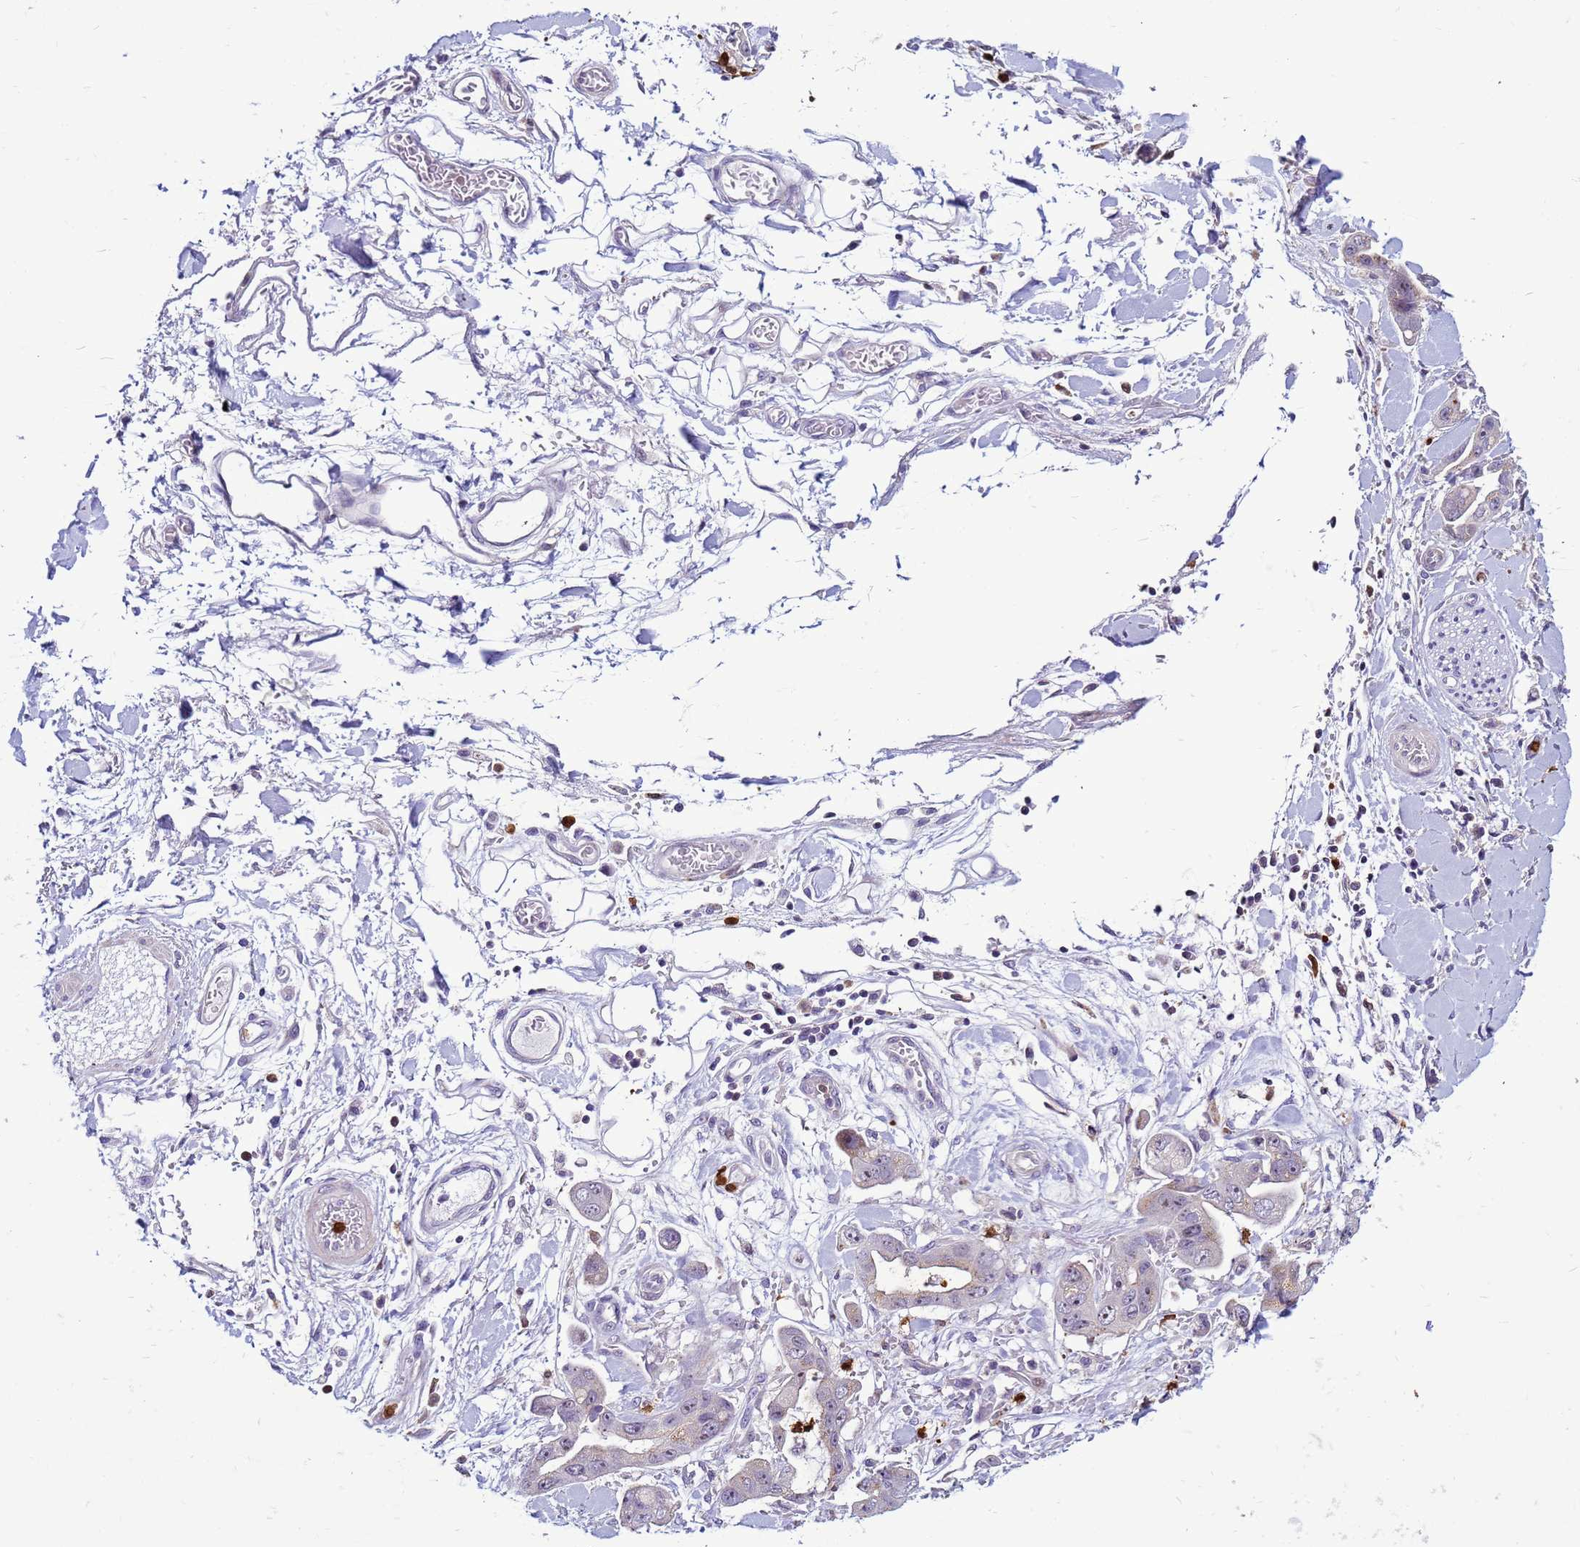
{"staining": {"intensity": "weak", "quantity": "25%-75%", "location": "cytoplasmic/membranous,nuclear"}, "tissue": "stomach cancer", "cell_type": "Tumor cells", "image_type": "cancer", "snomed": [{"axis": "morphology", "description": "Adenocarcinoma, NOS"}, {"axis": "topography", "description": "Stomach"}], "caption": "Adenocarcinoma (stomach) was stained to show a protein in brown. There is low levels of weak cytoplasmic/membranous and nuclear positivity in about 25%-75% of tumor cells.", "gene": "VPS4B", "patient": {"sex": "male", "age": 62}}